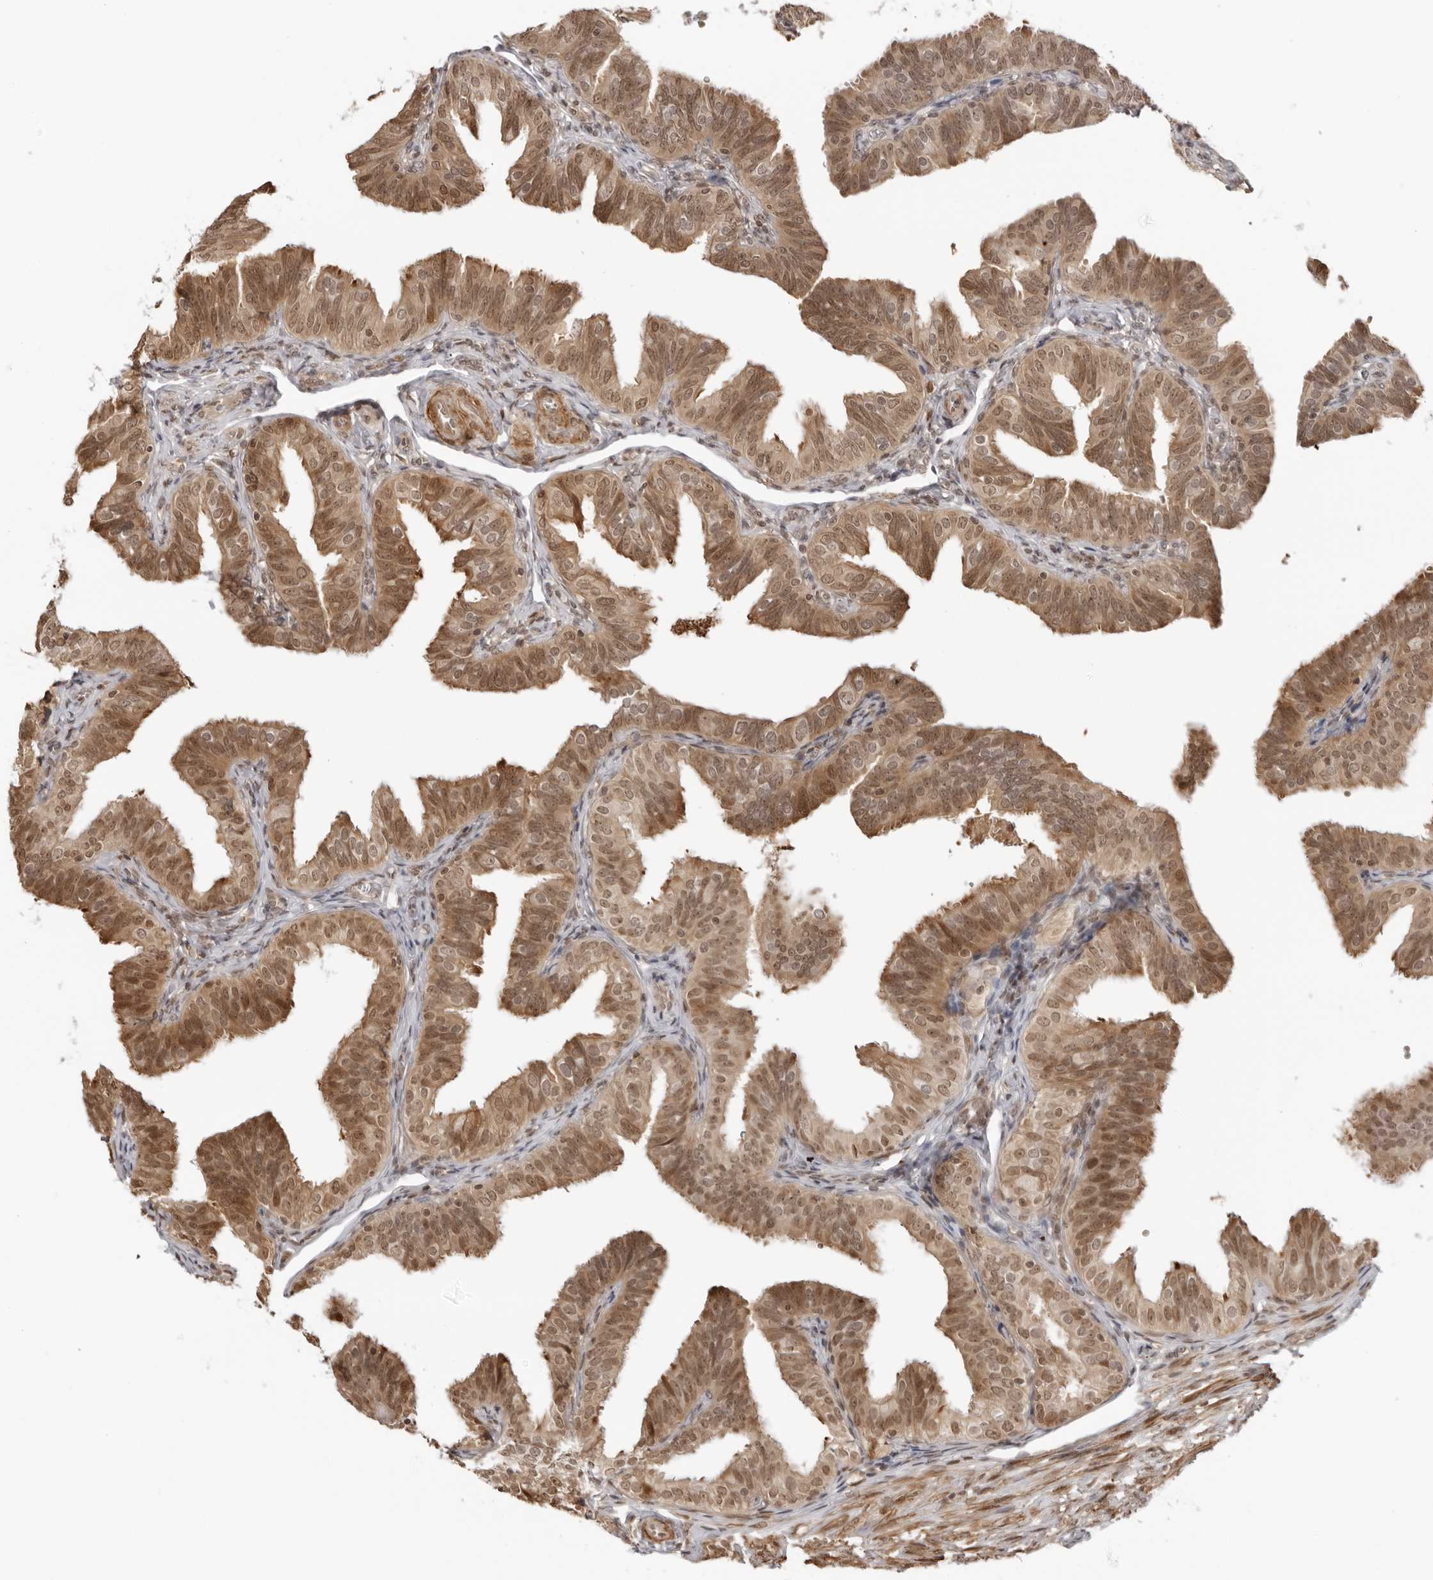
{"staining": {"intensity": "moderate", "quantity": ">75%", "location": "cytoplasmic/membranous,nuclear"}, "tissue": "fallopian tube", "cell_type": "Glandular cells", "image_type": "normal", "snomed": [{"axis": "morphology", "description": "Normal tissue, NOS"}, {"axis": "topography", "description": "Fallopian tube"}], "caption": "Benign fallopian tube reveals moderate cytoplasmic/membranous,nuclear staining in approximately >75% of glandular cells, visualized by immunohistochemistry.", "gene": "RNF146", "patient": {"sex": "female", "age": 35}}